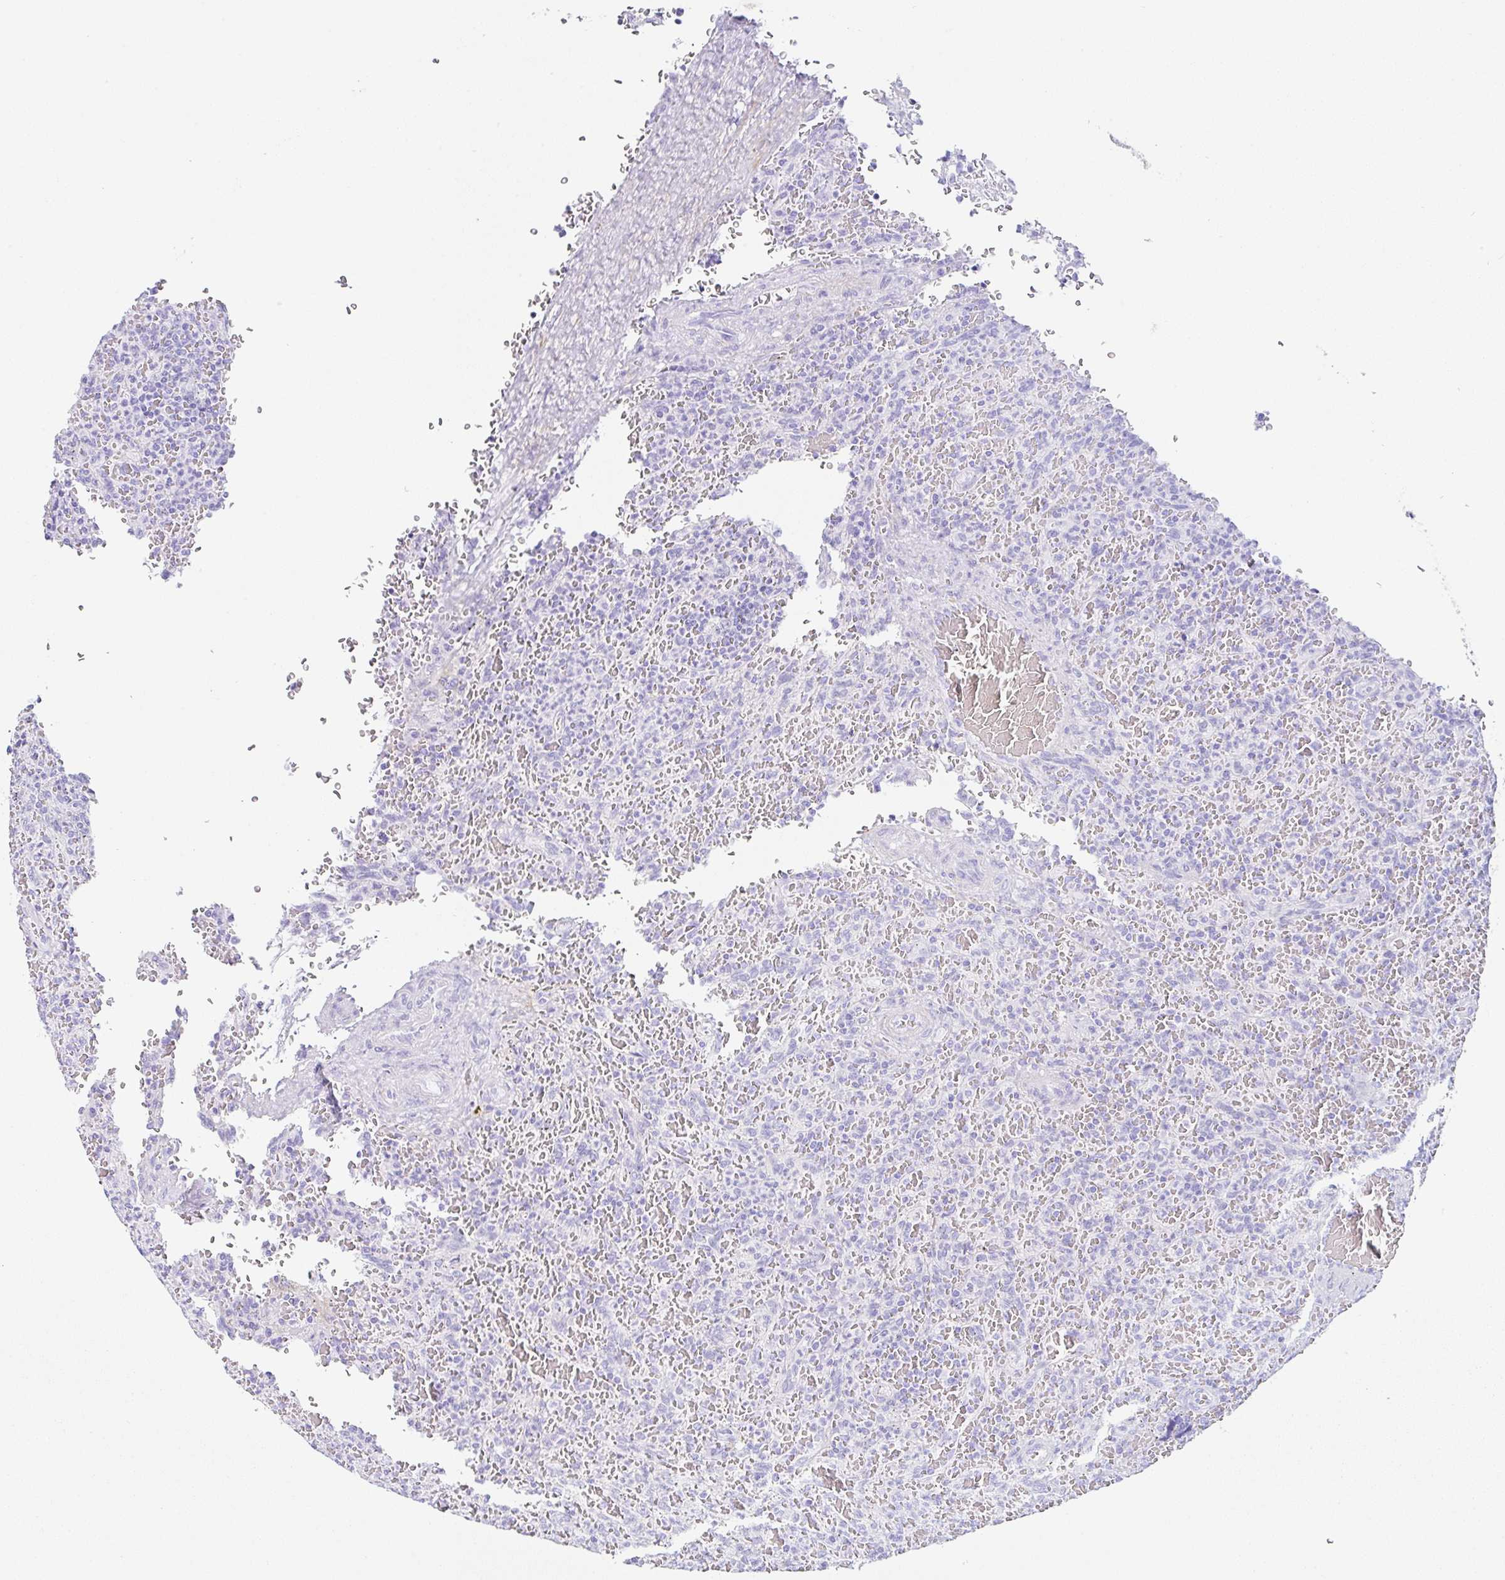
{"staining": {"intensity": "negative", "quantity": "none", "location": "none"}, "tissue": "lymphoma", "cell_type": "Tumor cells", "image_type": "cancer", "snomed": [{"axis": "morphology", "description": "Malignant lymphoma, non-Hodgkin's type, Low grade"}, {"axis": "topography", "description": "Spleen"}], "caption": "High magnification brightfield microscopy of lymphoma stained with DAB (3,3'-diaminobenzidine) (brown) and counterstained with hematoxylin (blue): tumor cells show no significant positivity.", "gene": "CLDND2", "patient": {"sex": "female", "age": 64}}